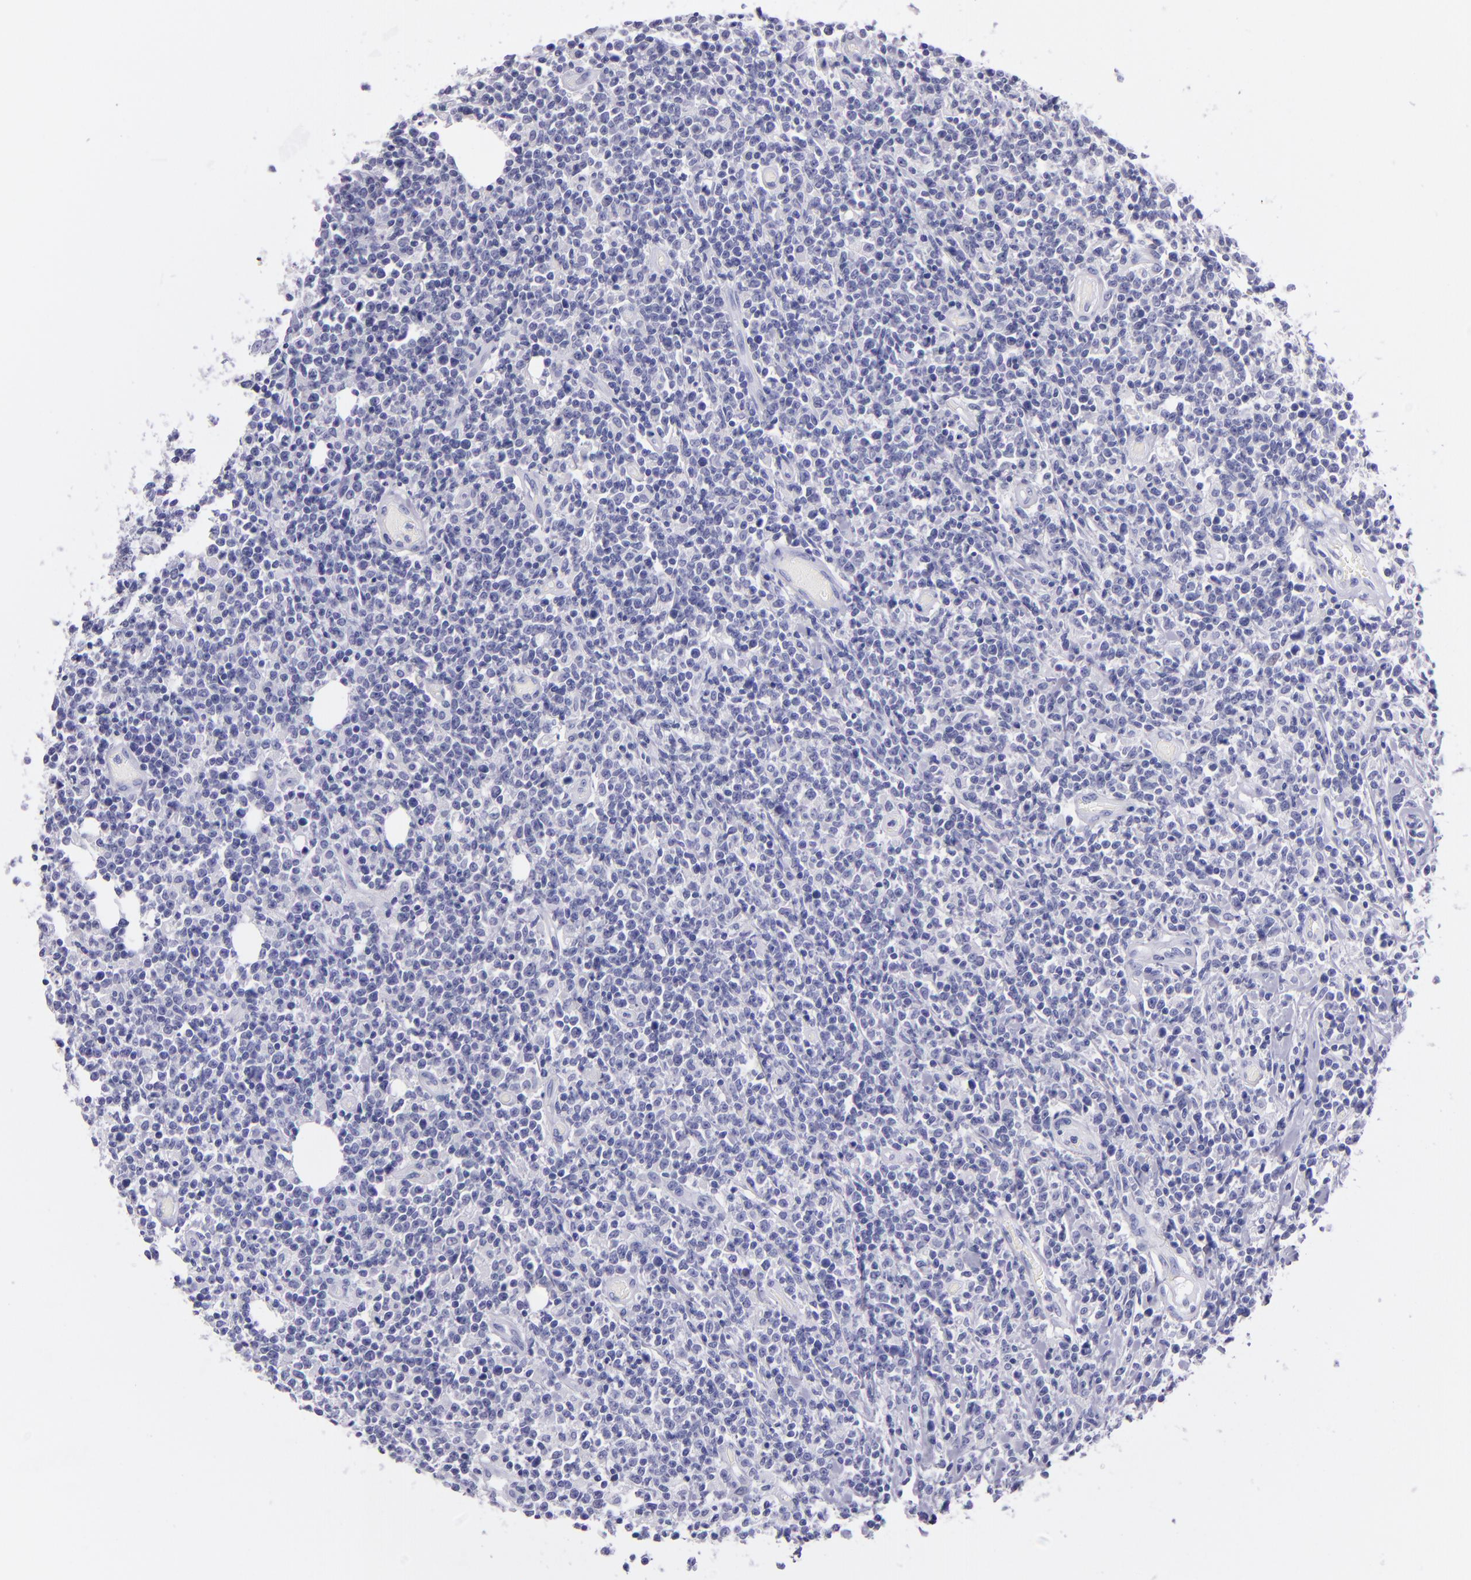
{"staining": {"intensity": "negative", "quantity": "none", "location": "none"}, "tissue": "lymphoma", "cell_type": "Tumor cells", "image_type": "cancer", "snomed": [{"axis": "morphology", "description": "Malignant lymphoma, non-Hodgkin's type, High grade"}, {"axis": "topography", "description": "Colon"}], "caption": "Tumor cells are negative for brown protein staining in malignant lymphoma, non-Hodgkin's type (high-grade). (DAB immunohistochemistry (IHC) with hematoxylin counter stain).", "gene": "TNNT3", "patient": {"sex": "male", "age": 82}}